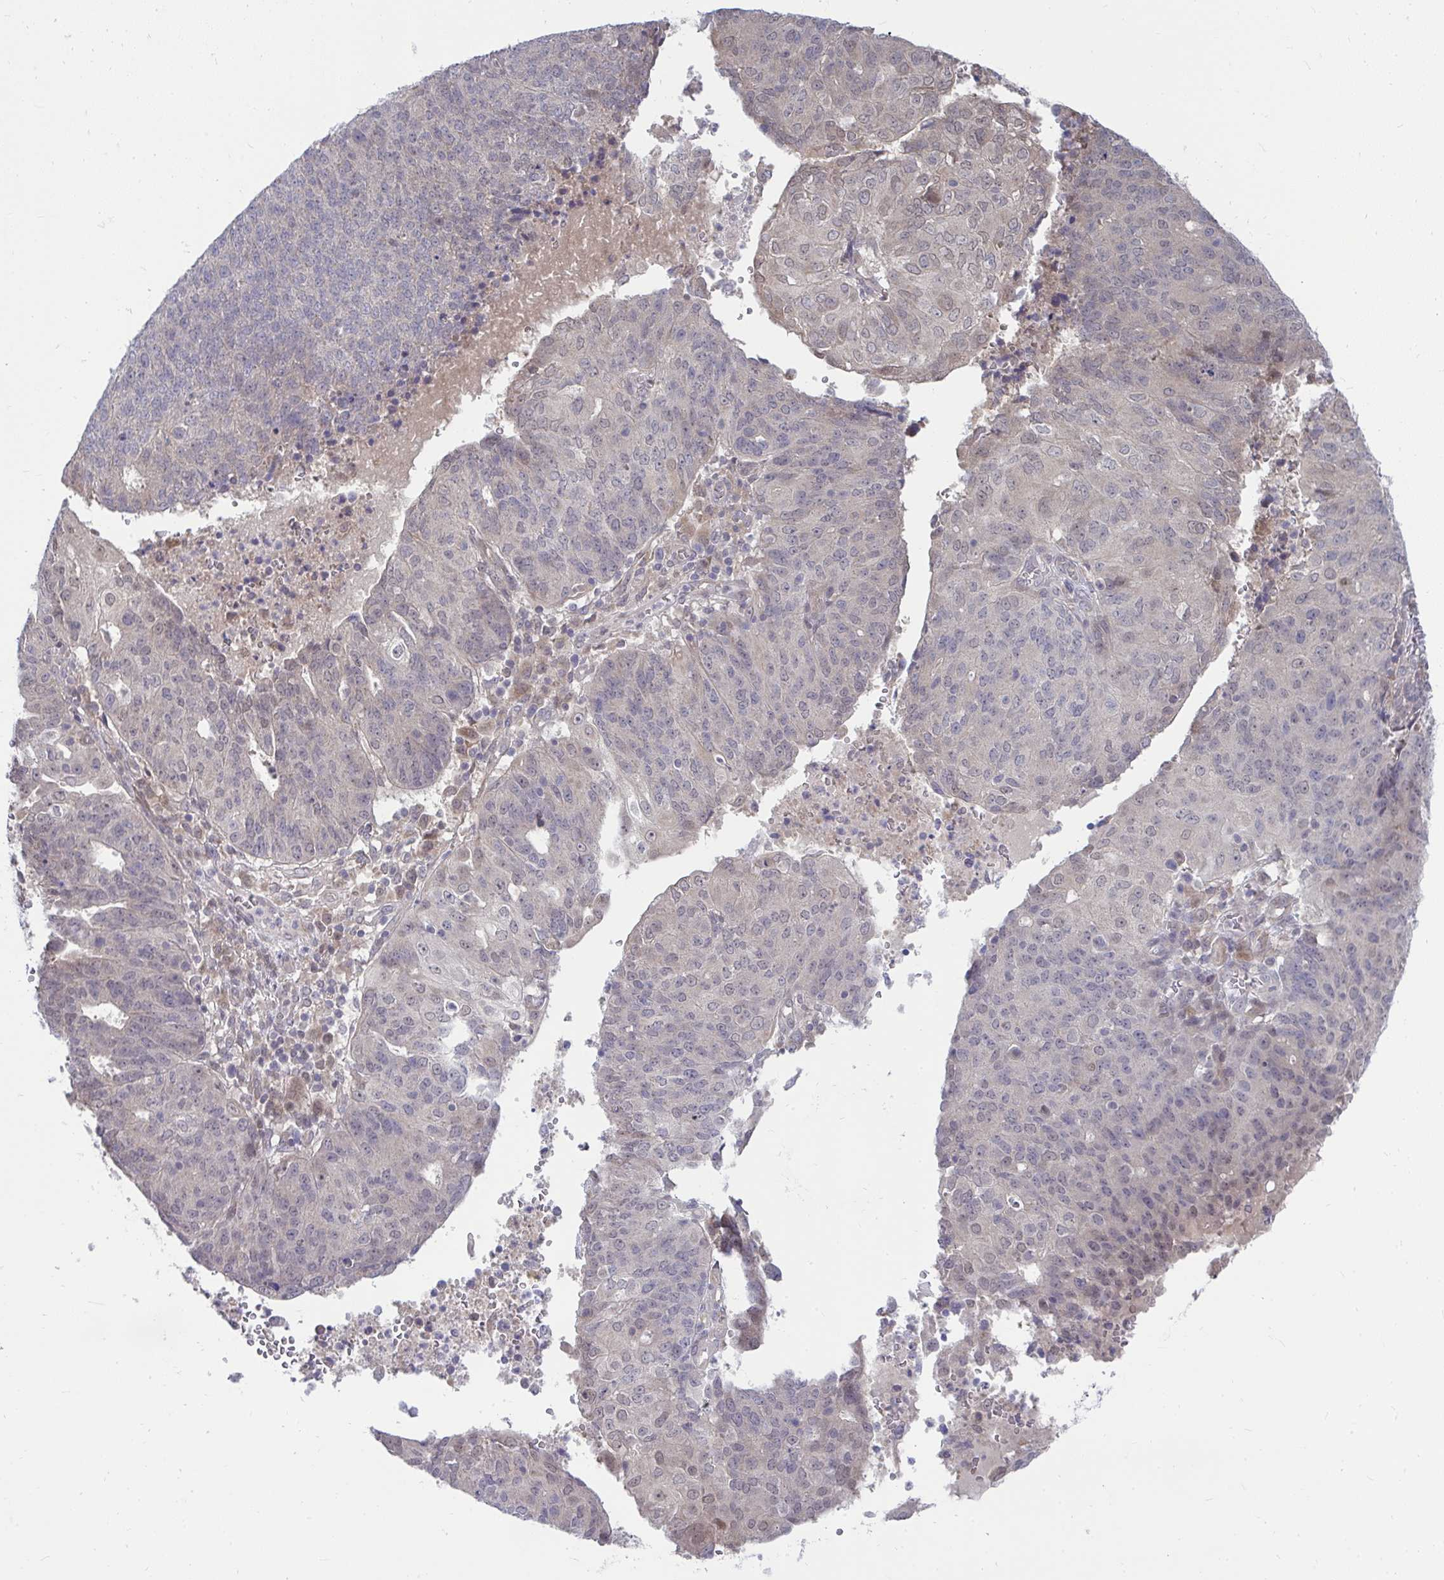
{"staining": {"intensity": "negative", "quantity": "none", "location": "none"}, "tissue": "endometrial cancer", "cell_type": "Tumor cells", "image_type": "cancer", "snomed": [{"axis": "morphology", "description": "Adenocarcinoma, NOS"}, {"axis": "topography", "description": "Endometrium"}], "caption": "Immunohistochemistry micrograph of endometrial adenocarcinoma stained for a protein (brown), which demonstrates no expression in tumor cells.", "gene": "MROH8", "patient": {"sex": "female", "age": 82}}